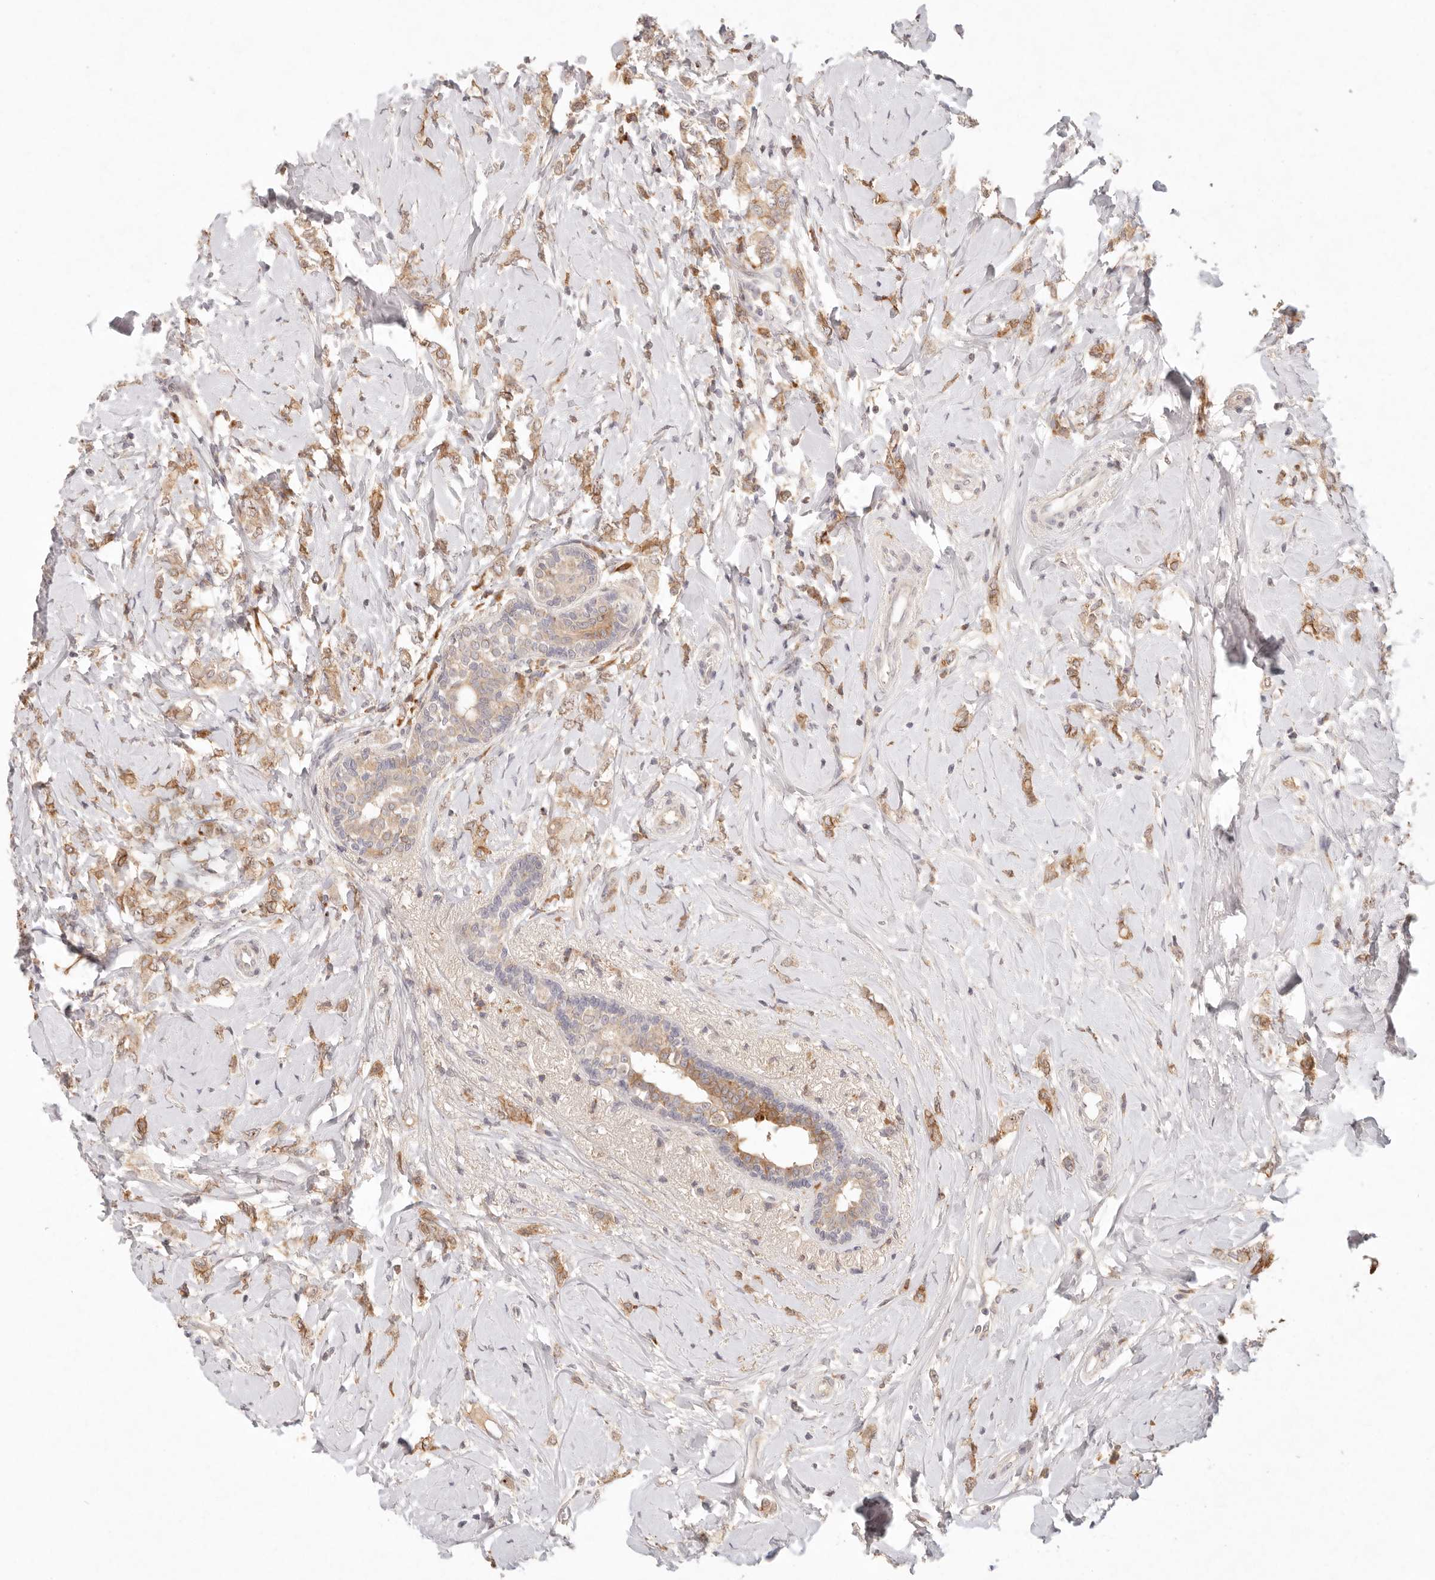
{"staining": {"intensity": "moderate", "quantity": ">75%", "location": "cytoplasmic/membranous"}, "tissue": "breast cancer", "cell_type": "Tumor cells", "image_type": "cancer", "snomed": [{"axis": "morphology", "description": "Normal tissue, NOS"}, {"axis": "morphology", "description": "Lobular carcinoma"}, {"axis": "topography", "description": "Breast"}], "caption": "Immunohistochemical staining of human lobular carcinoma (breast) displays medium levels of moderate cytoplasmic/membranous protein staining in approximately >75% of tumor cells. The protein of interest is stained brown, and the nuclei are stained in blue (DAB (3,3'-diaminobenzidine) IHC with brightfield microscopy, high magnification).", "gene": "C1orf127", "patient": {"sex": "female", "age": 47}}